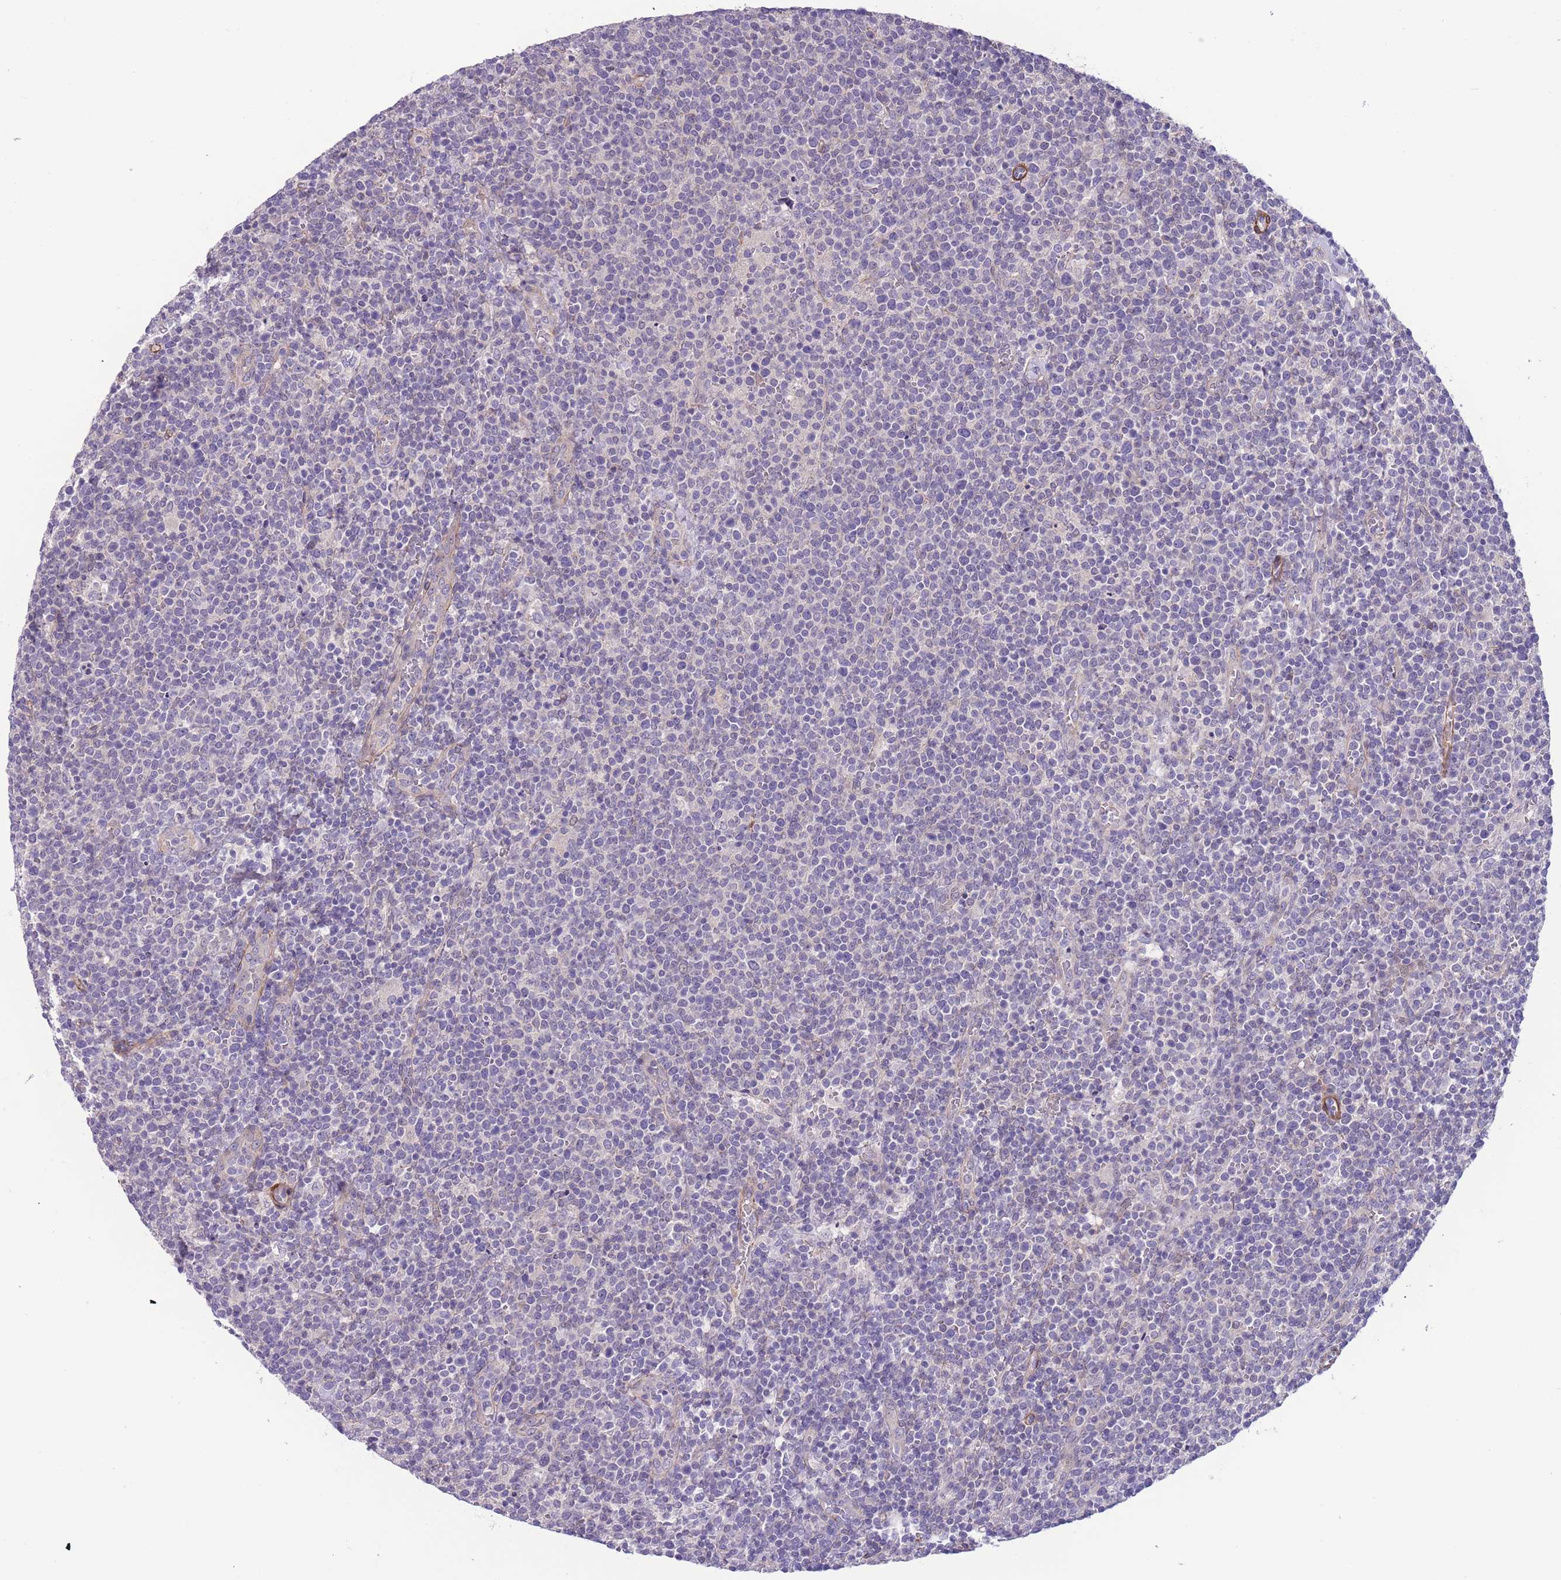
{"staining": {"intensity": "negative", "quantity": "none", "location": "none"}, "tissue": "lymphoma", "cell_type": "Tumor cells", "image_type": "cancer", "snomed": [{"axis": "morphology", "description": "Malignant lymphoma, non-Hodgkin's type, High grade"}, {"axis": "topography", "description": "Lymph node"}], "caption": "High magnification brightfield microscopy of lymphoma stained with DAB (brown) and counterstained with hematoxylin (blue): tumor cells show no significant positivity. (DAB (3,3'-diaminobenzidine) IHC visualized using brightfield microscopy, high magnification).", "gene": "FAM124A", "patient": {"sex": "male", "age": 61}}